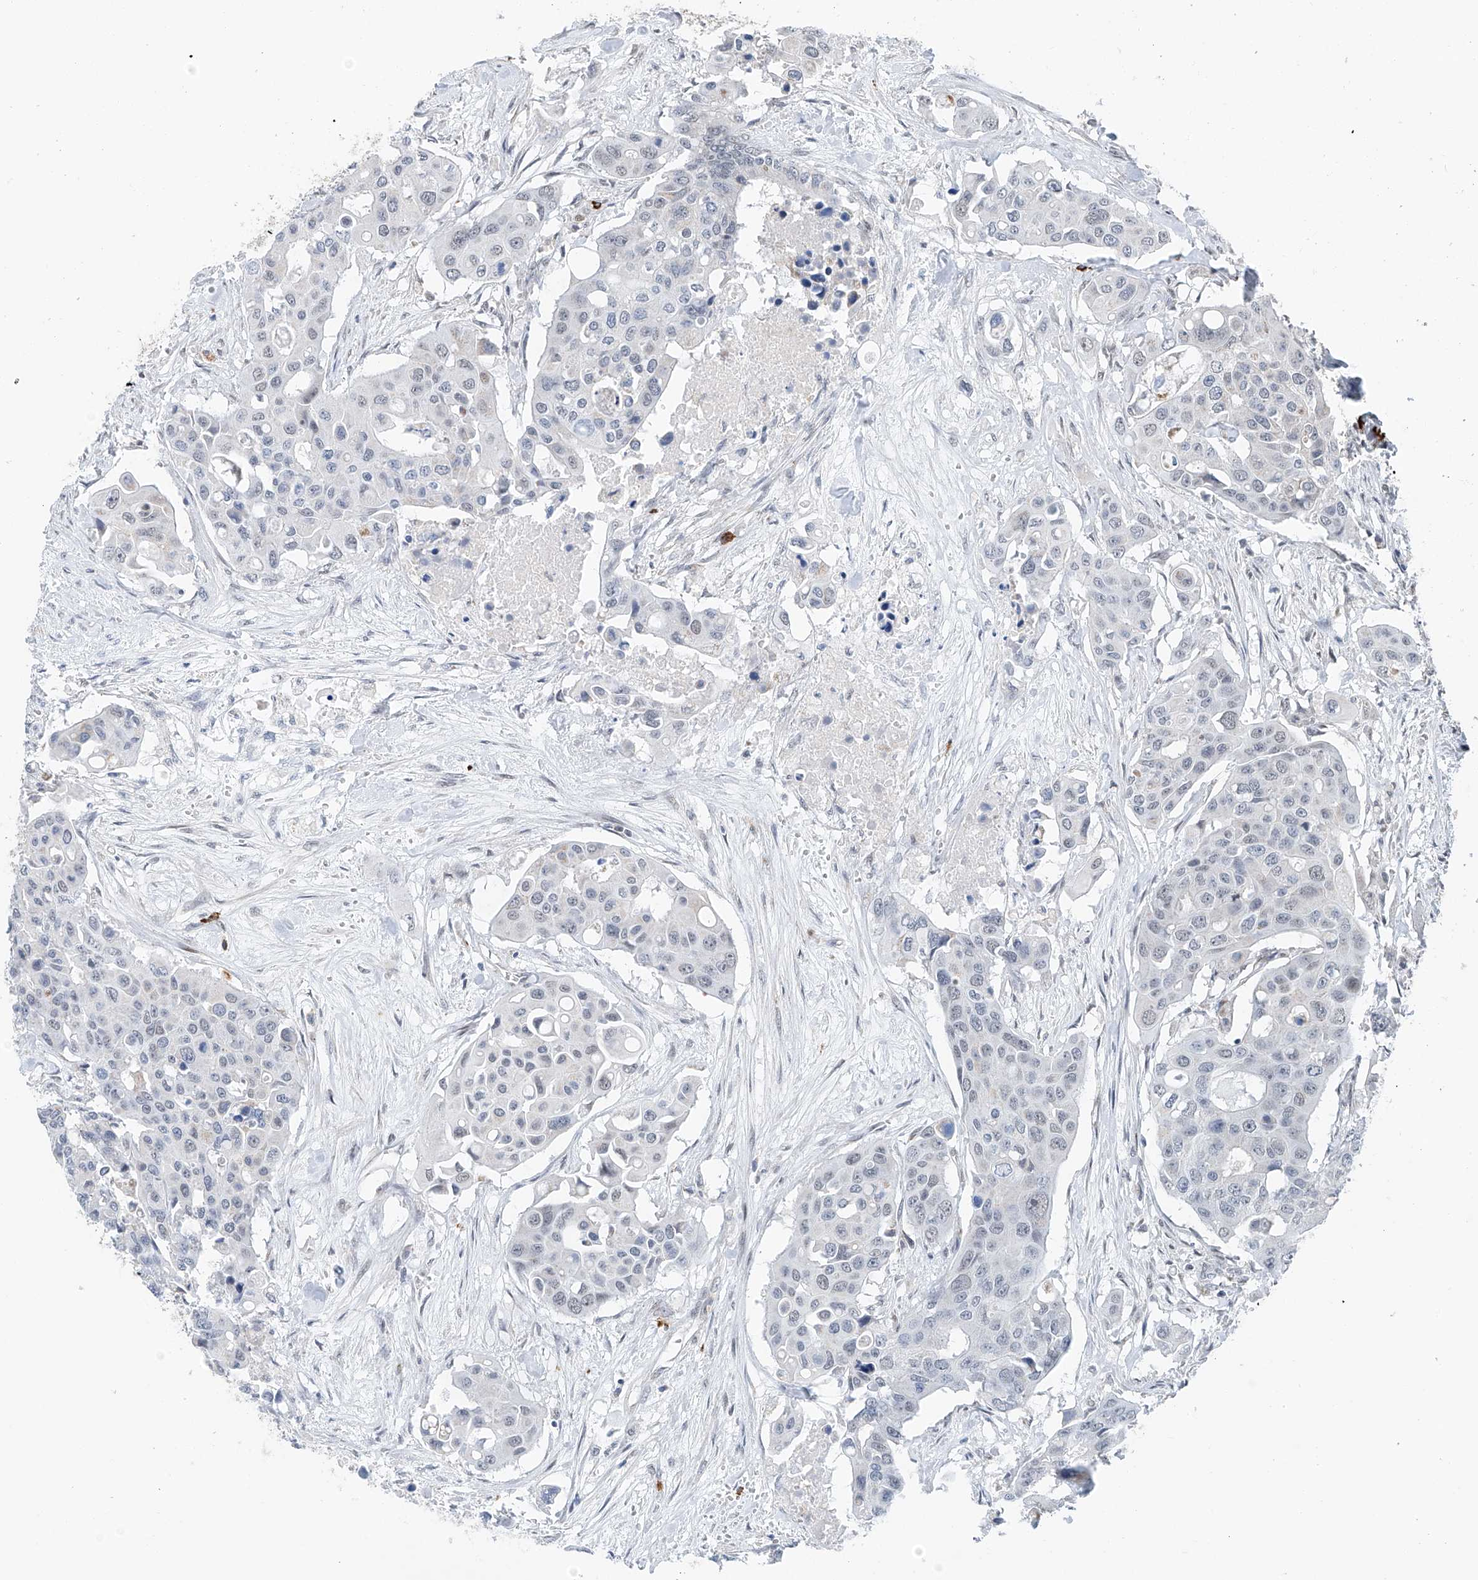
{"staining": {"intensity": "negative", "quantity": "none", "location": "none"}, "tissue": "colorectal cancer", "cell_type": "Tumor cells", "image_type": "cancer", "snomed": [{"axis": "morphology", "description": "Adenocarcinoma, NOS"}, {"axis": "topography", "description": "Colon"}], "caption": "Colorectal cancer (adenocarcinoma) was stained to show a protein in brown. There is no significant expression in tumor cells.", "gene": "KLF15", "patient": {"sex": "male", "age": 77}}